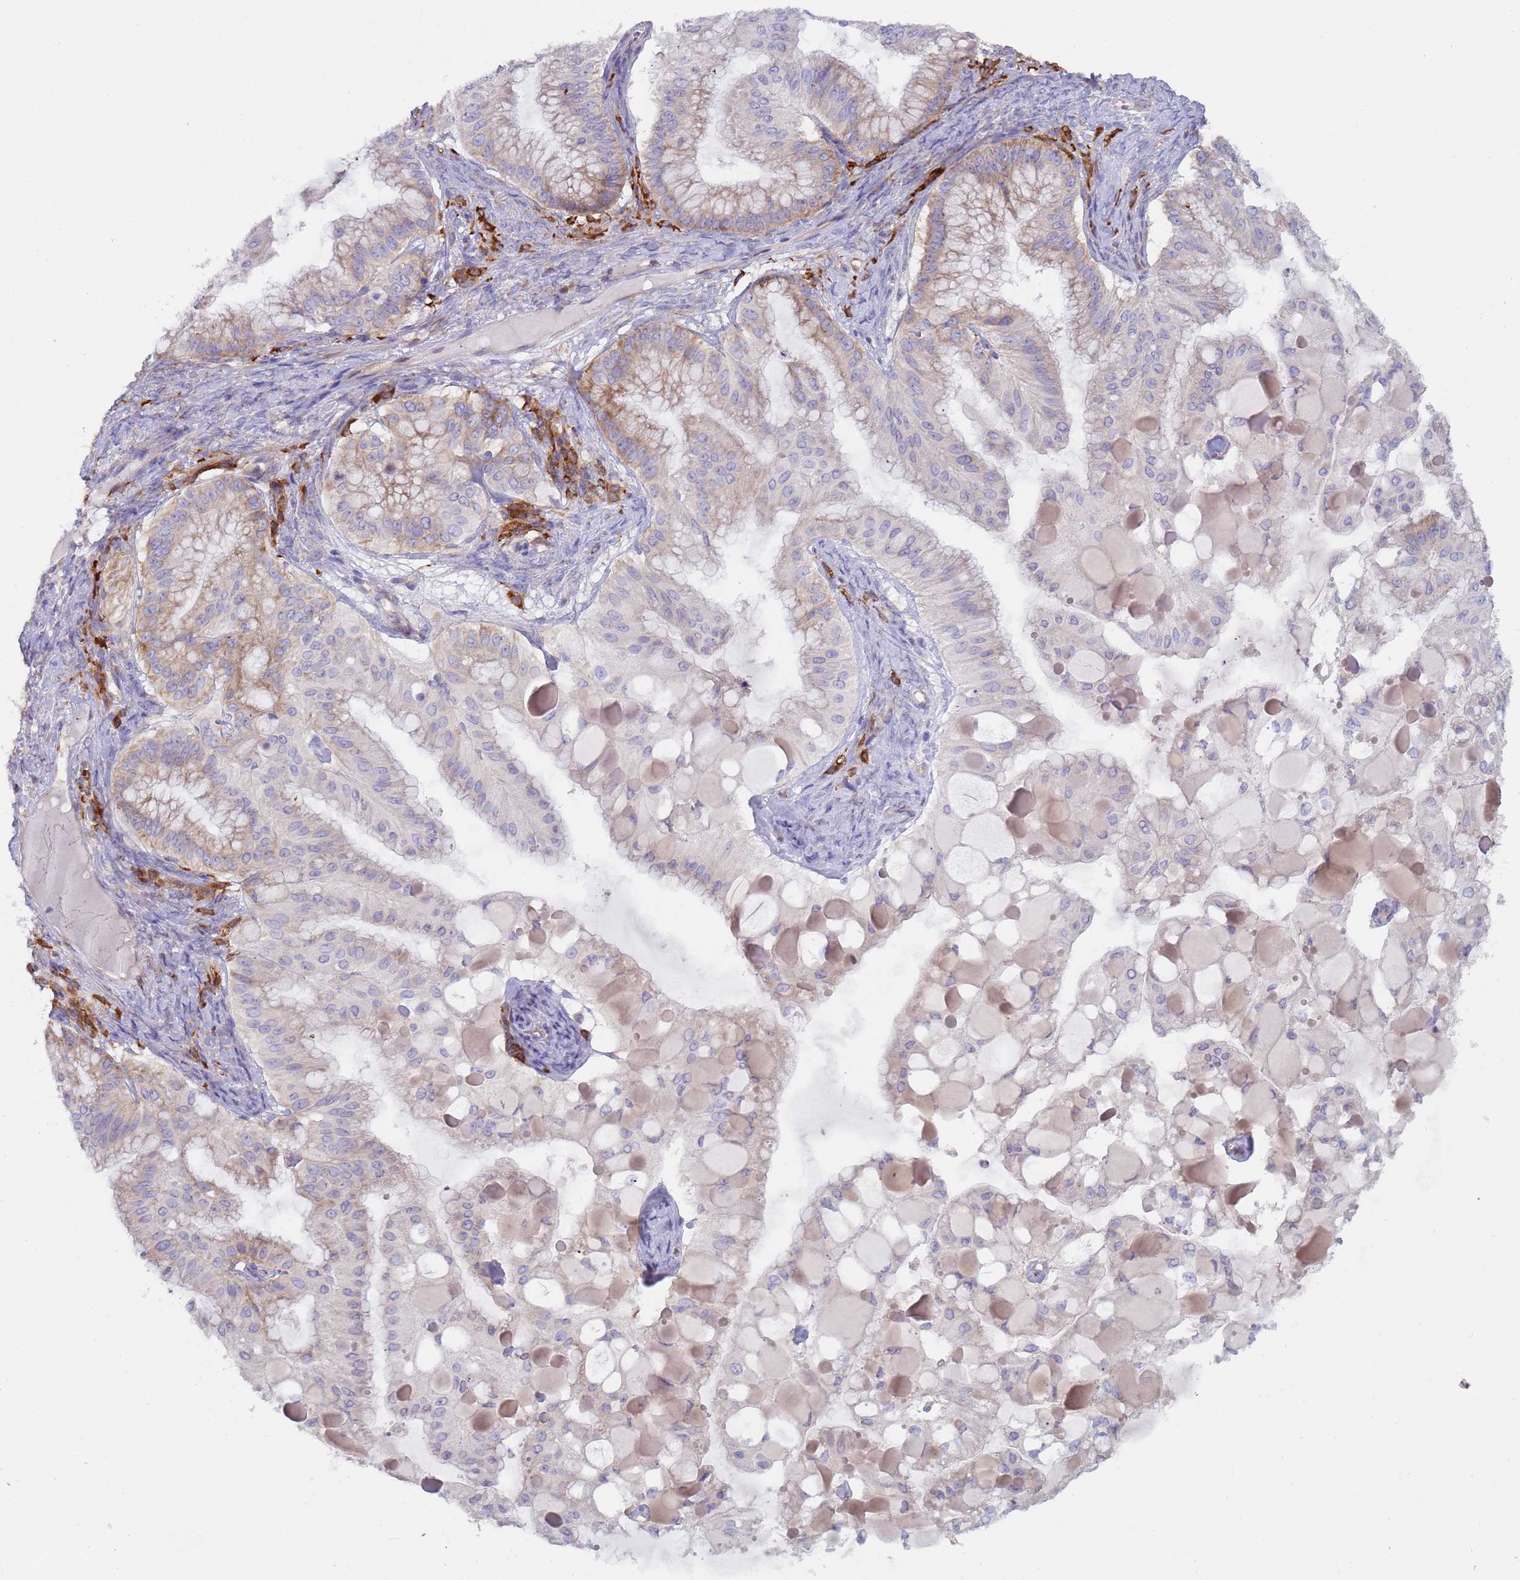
{"staining": {"intensity": "weak", "quantity": "<25%", "location": "cytoplasmic/membranous"}, "tissue": "ovarian cancer", "cell_type": "Tumor cells", "image_type": "cancer", "snomed": [{"axis": "morphology", "description": "Cystadenocarcinoma, mucinous, NOS"}, {"axis": "topography", "description": "Ovary"}], "caption": "Tumor cells are negative for brown protein staining in ovarian cancer (mucinous cystadenocarcinoma).", "gene": "ZNF844", "patient": {"sex": "female", "age": 61}}